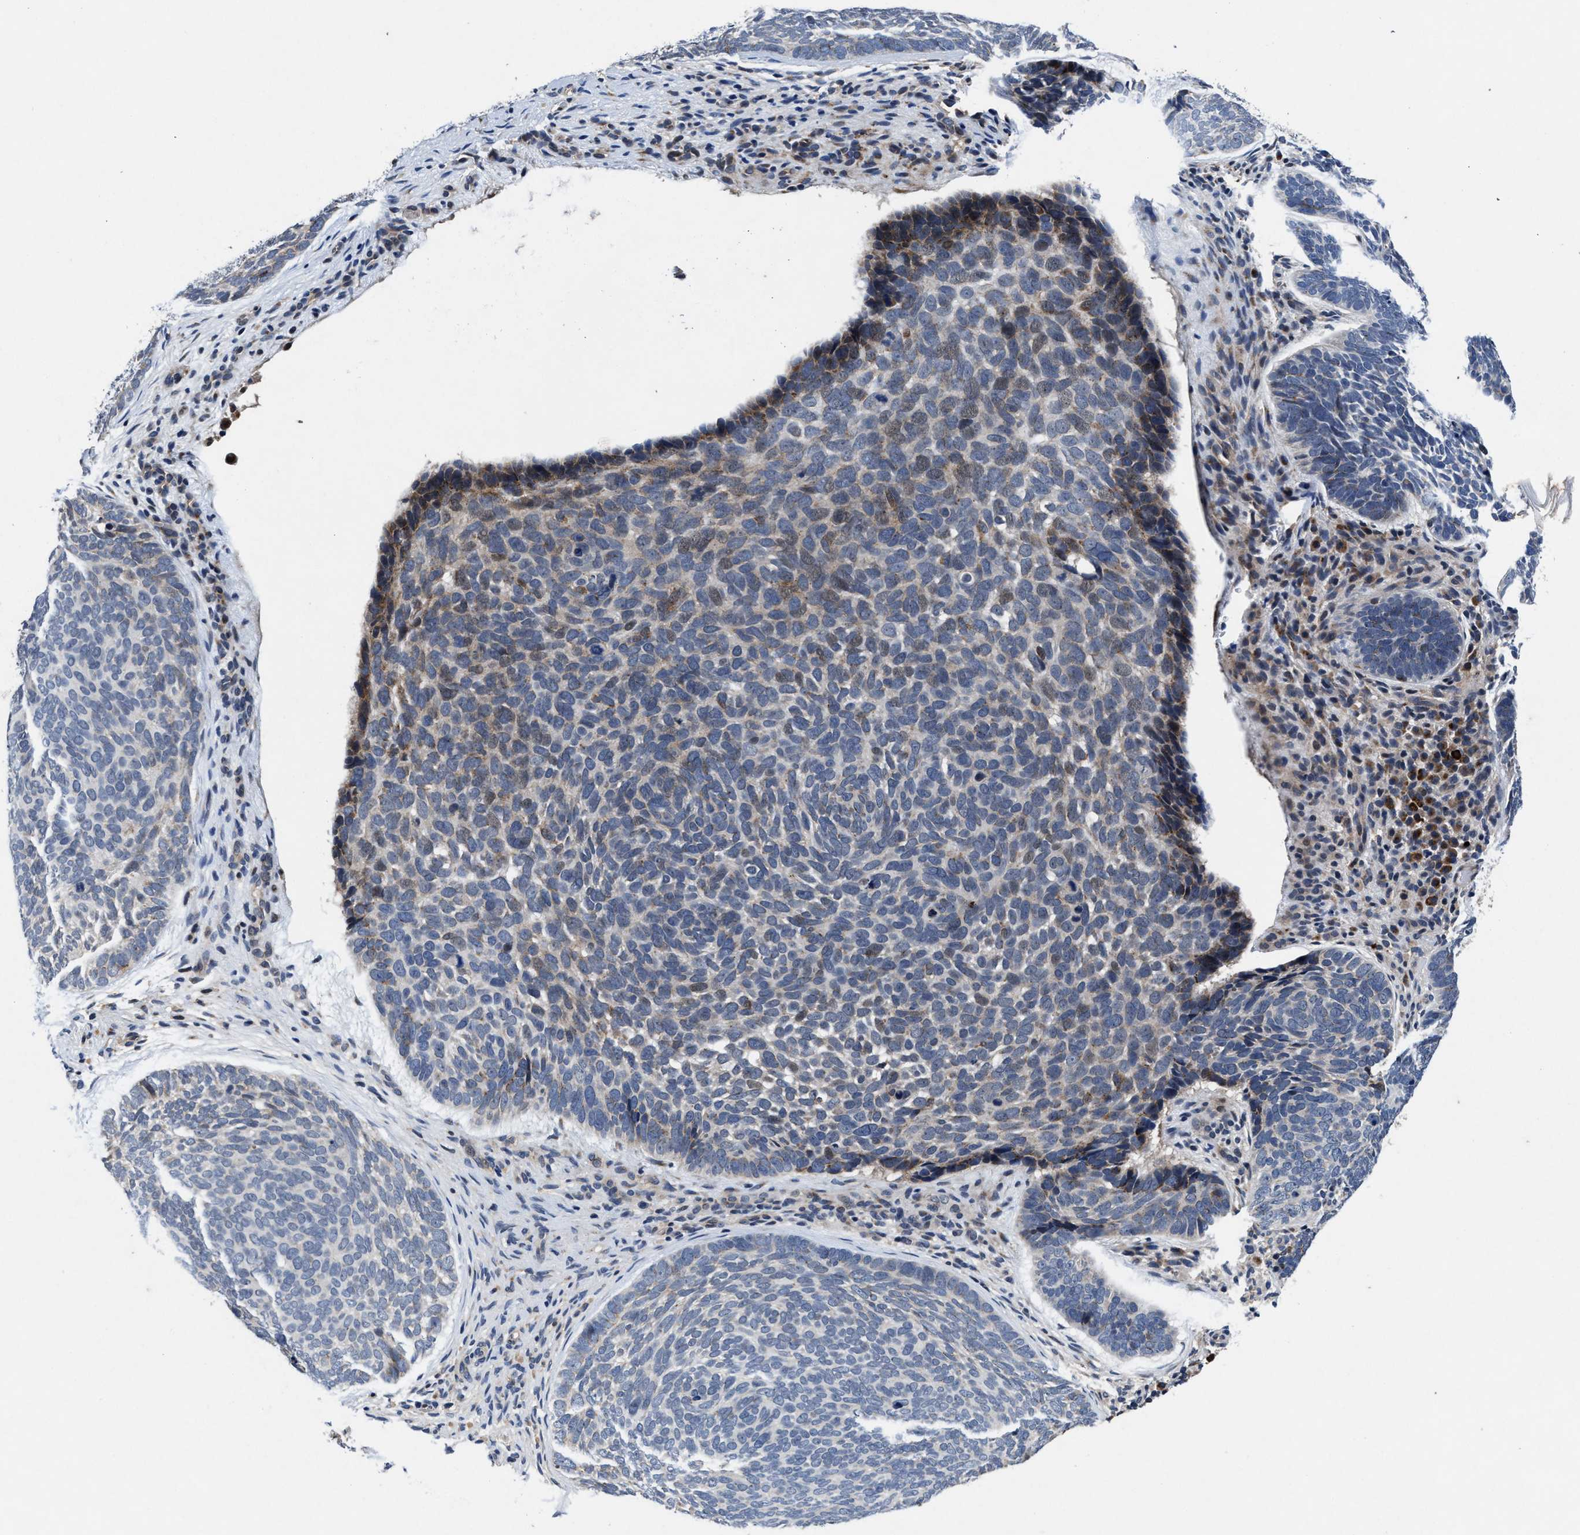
{"staining": {"intensity": "weak", "quantity": "<25%", "location": "cytoplasmic/membranous"}, "tissue": "skin cancer", "cell_type": "Tumor cells", "image_type": "cancer", "snomed": [{"axis": "morphology", "description": "Basal cell carcinoma"}, {"axis": "topography", "description": "Skin"}, {"axis": "topography", "description": "Skin of head"}], "caption": "This is an IHC photomicrograph of human skin basal cell carcinoma. There is no expression in tumor cells.", "gene": "TMEM53", "patient": {"sex": "female", "age": 85}}